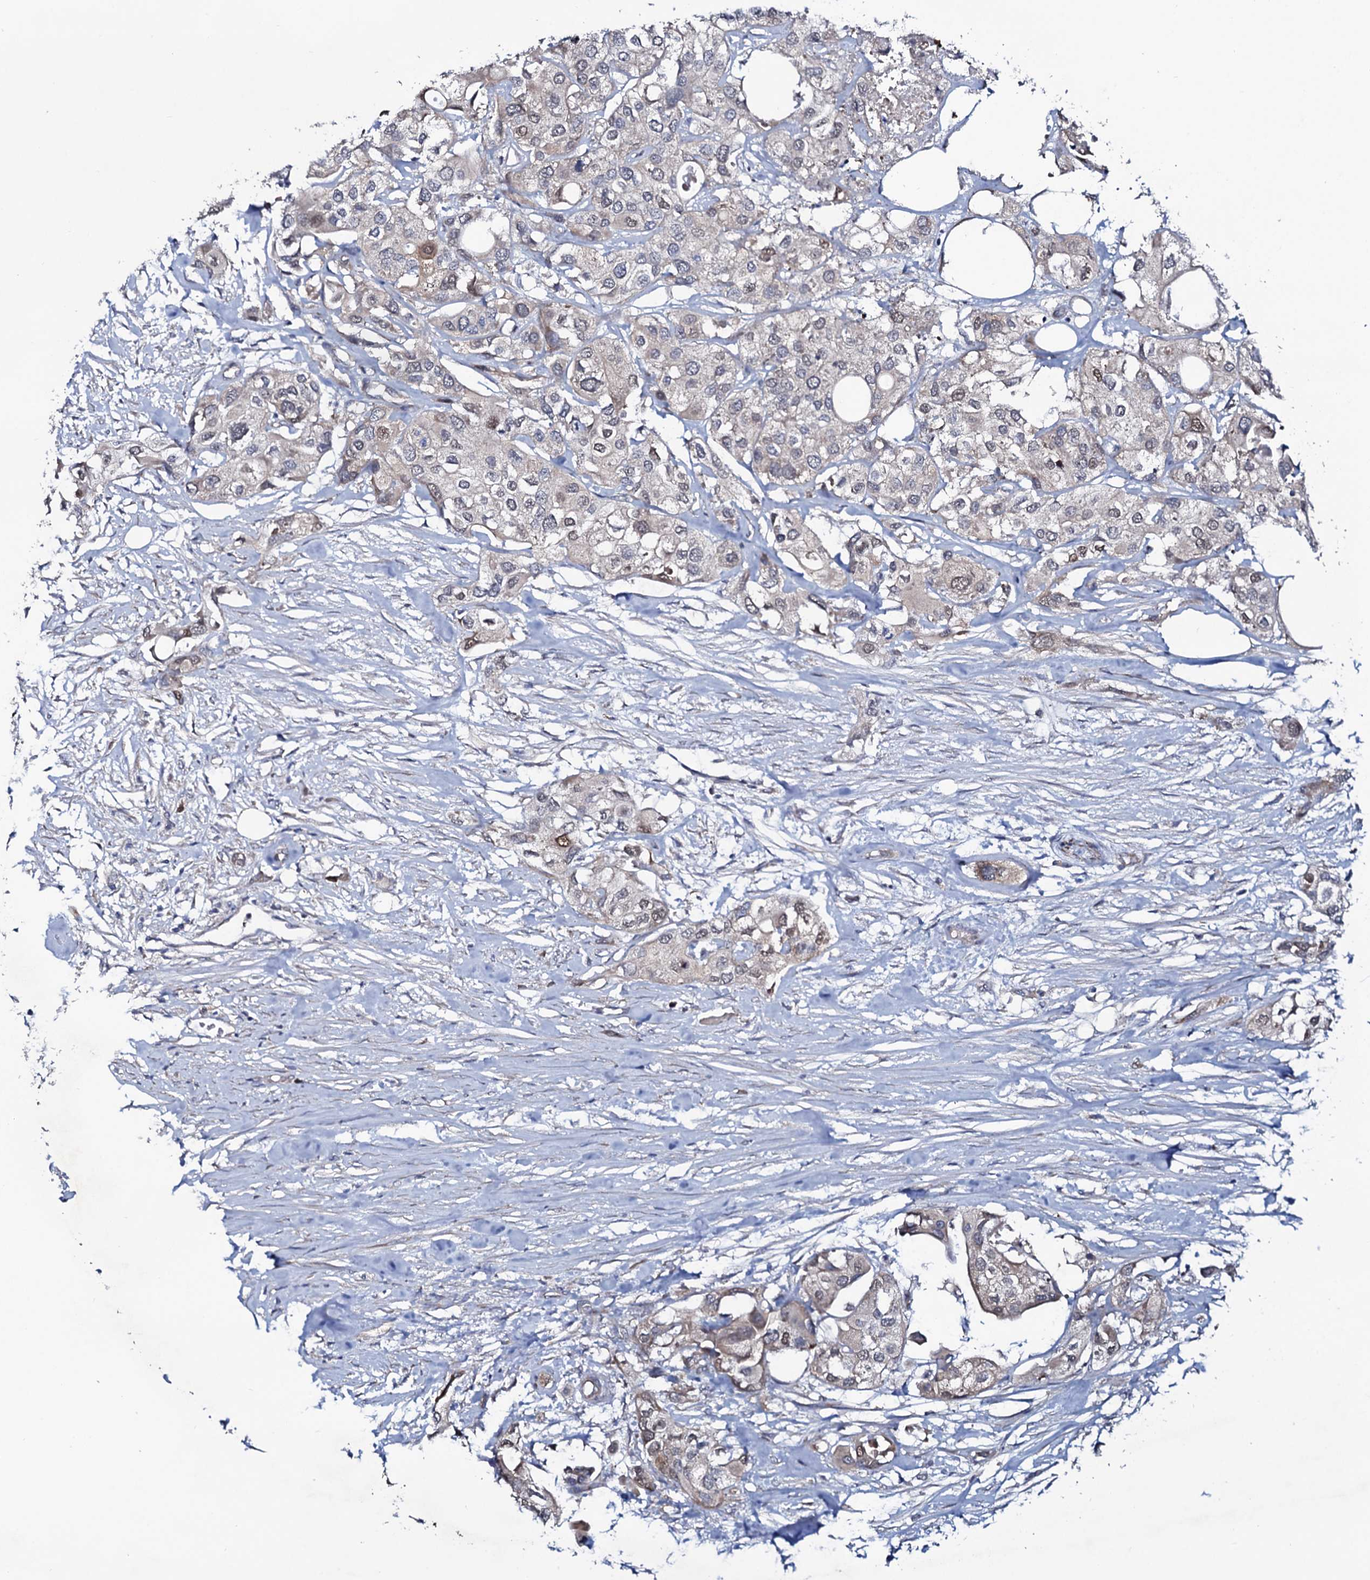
{"staining": {"intensity": "weak", "quantity": "<25%", "location": "nuclear"}, "tissue": "urothelial cancer", "cell_type": "Tumor cells", "image_type": "cancer", "snomed": [{"axis": "morphology", "description": "Urothelial carcinoma, High grade"}, {"axis": "topography", "description": "Urinary bladder"}], "caption": "Urothelial cancer stained for a protein using IHC exhibits no staining tumor cells.", "gene": "PPP1R3D", "patient": {"sex": "male", "age": 64}}